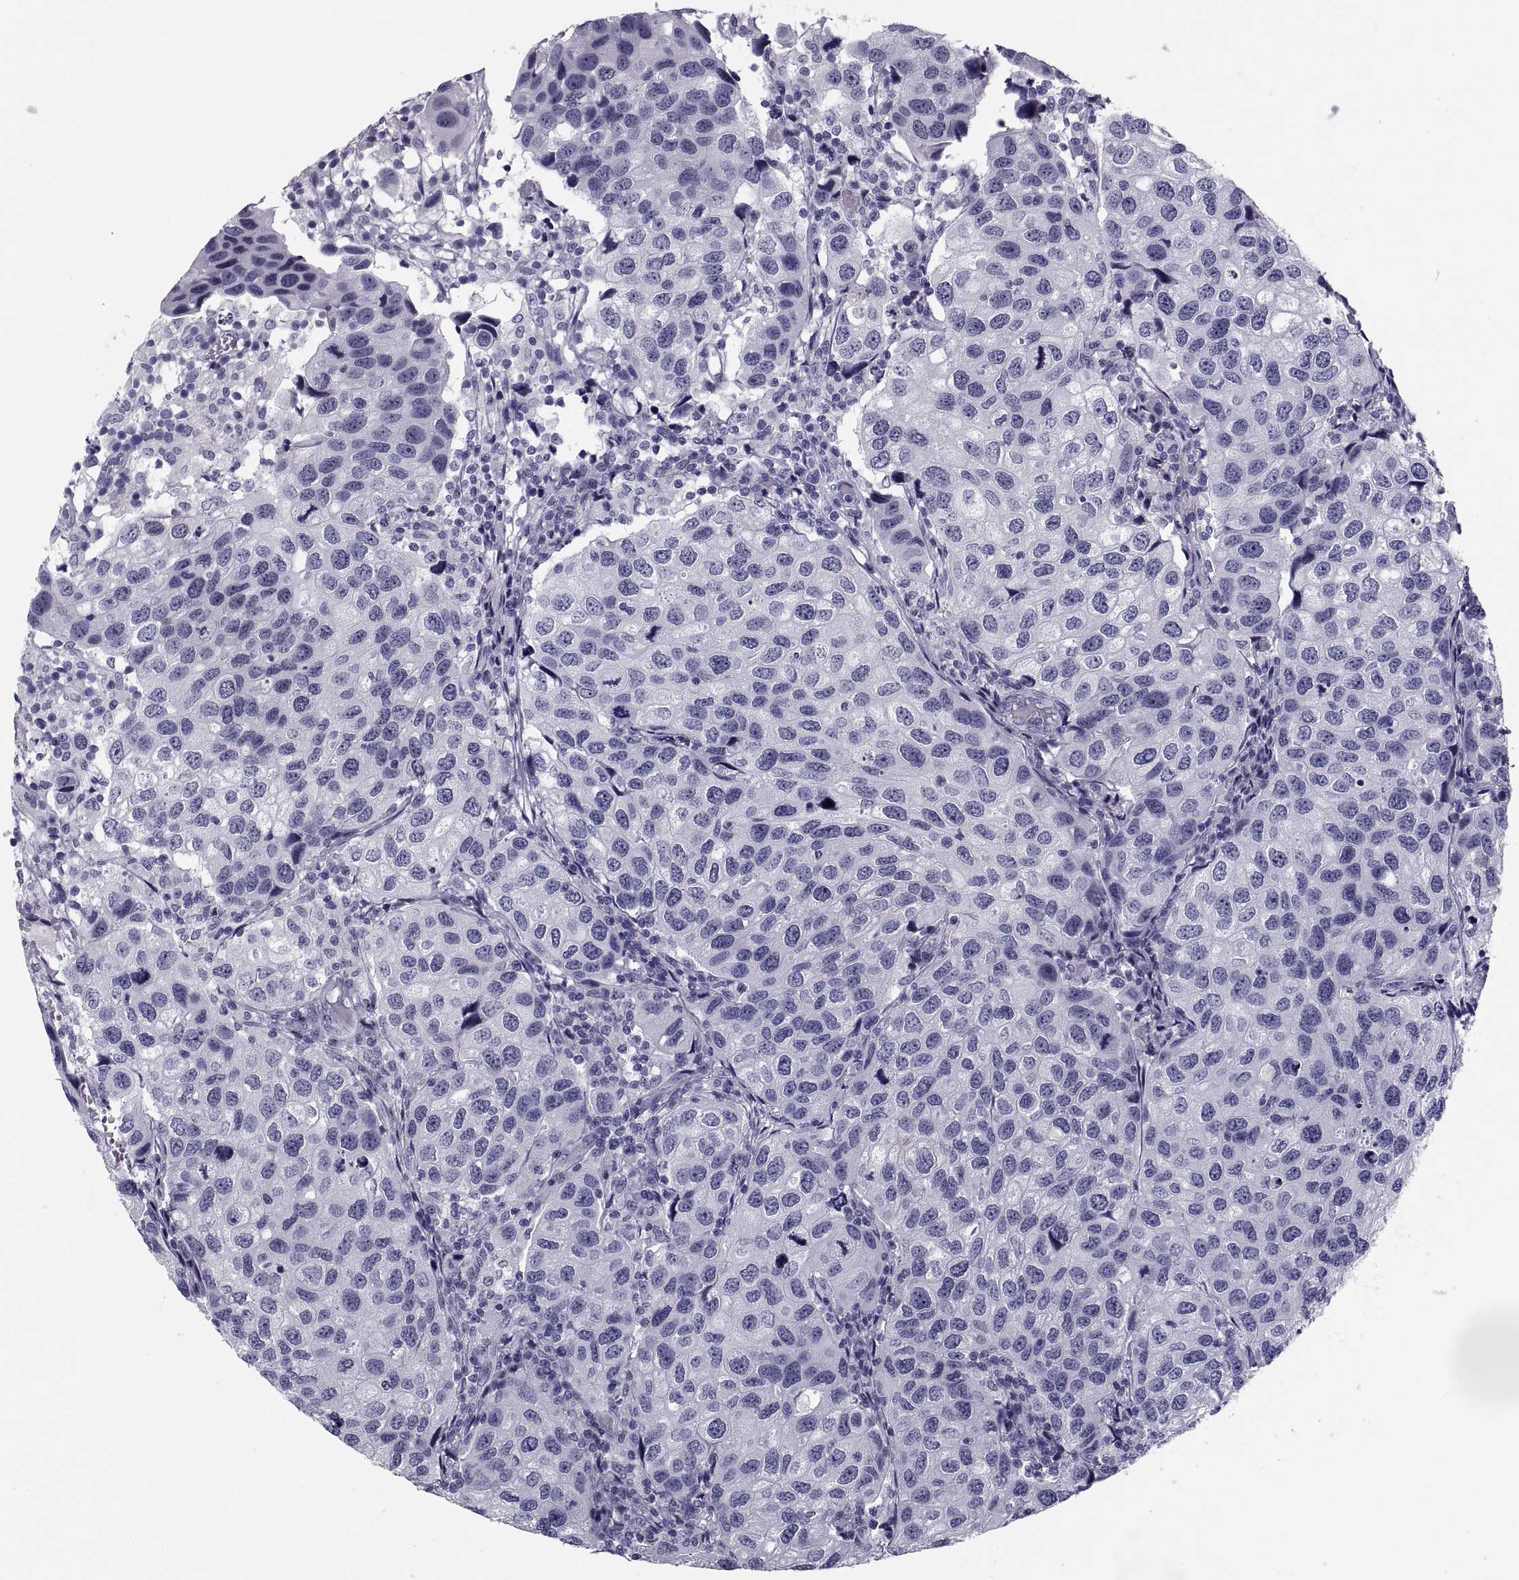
{"staining": {"intensity": "negative", "quantity": "none", "location": "none"}, "tissue": "urothelial cancer", "cell_type": "Tumor cells", "image_type": "cancer", "snomed": [{"axis": "morphology", "description": "Urothelial carcinoma, High grade"}, {"axis": "topography", "description": "Urinary bladder"}], "caption": "This is a image of immunohistochemistry staining of urothelial carcinoma (high-grade), which shows no expression in tumor cells.", "gene": "CRISP1", "patient": {"sex": "male", "age": 79}}